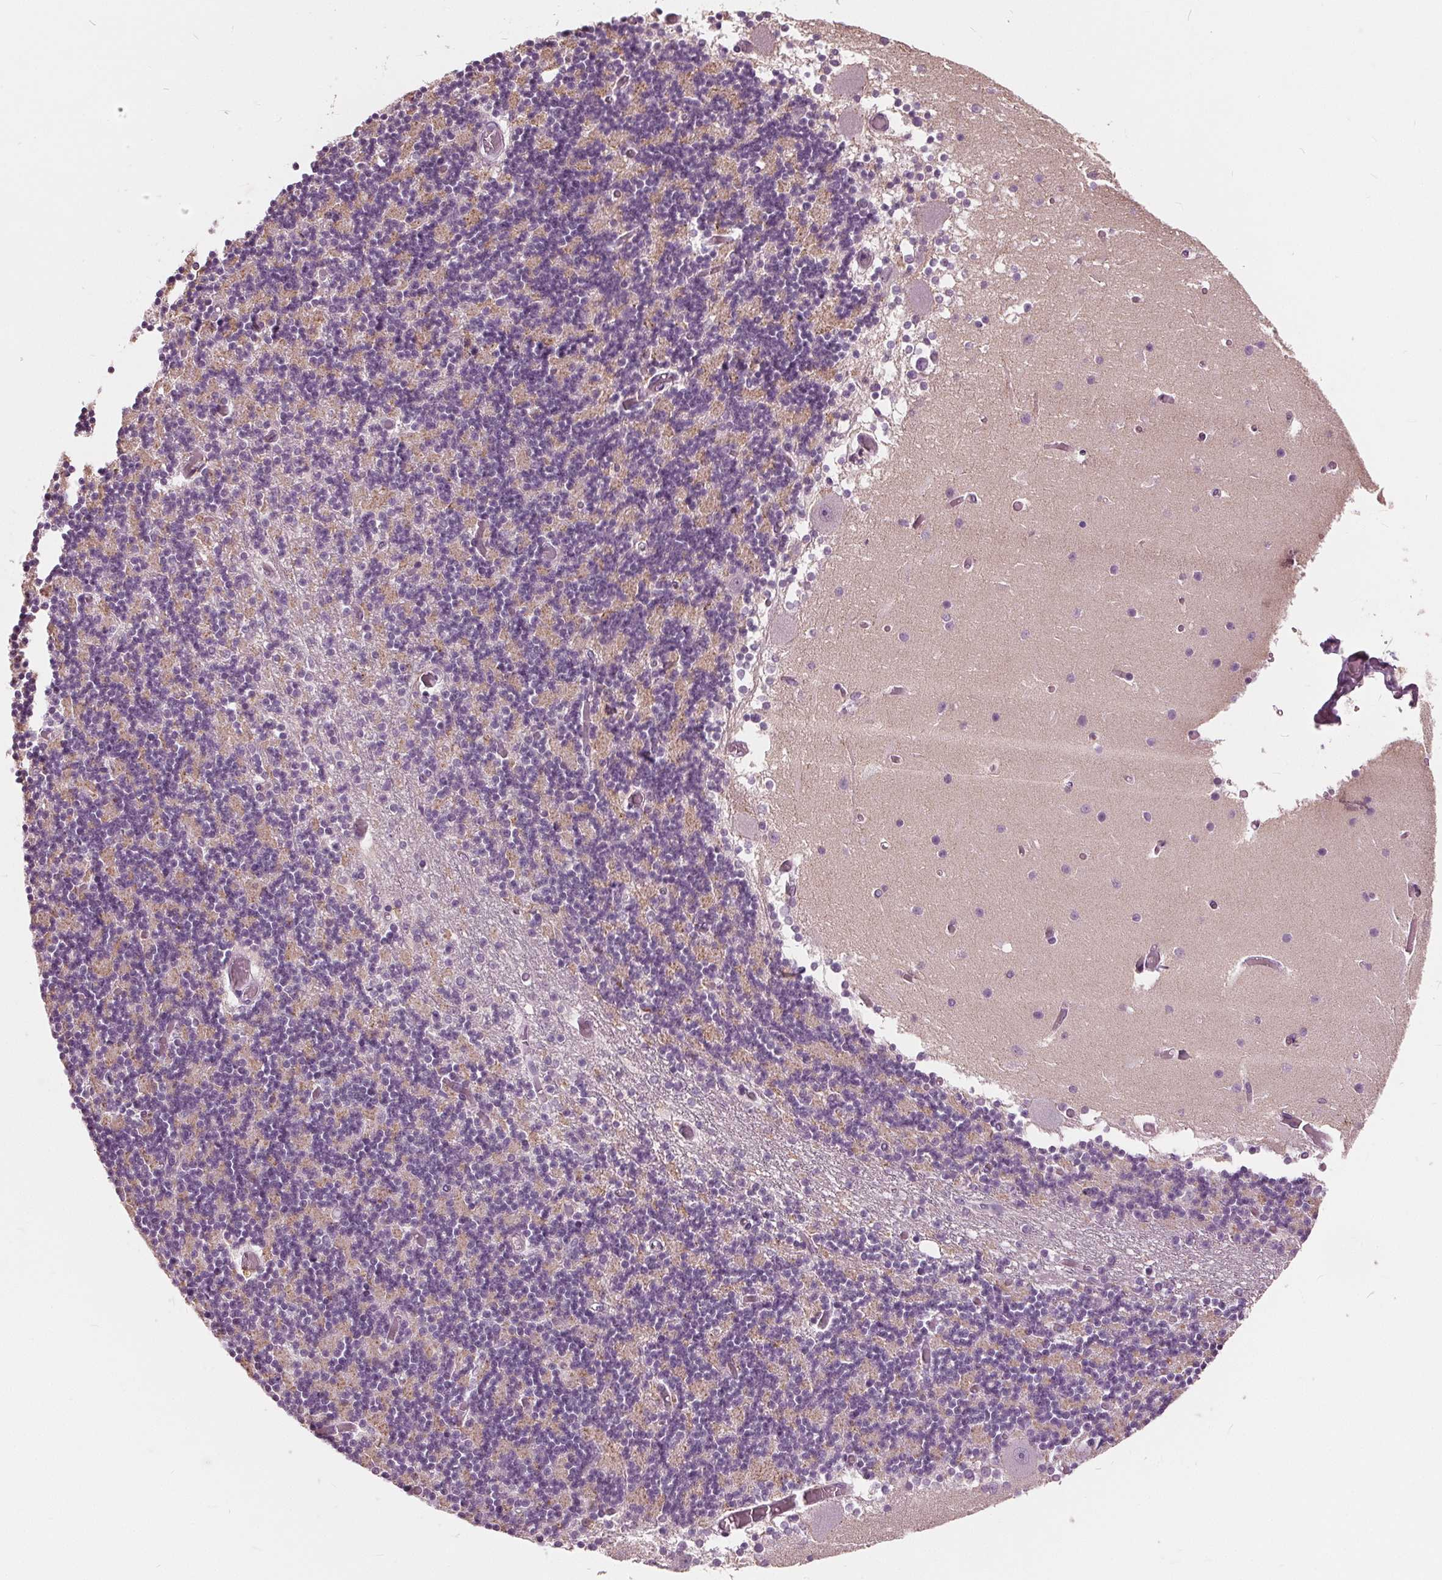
{"staining": {"intensity": "negative", "quantity": "none", "location": "none"}, "tissue": "cerebellum", "cell_type": "Cells in granular layer", "image_type": "normal", "snomed": [{"axis": "morphology", "description": "Normal tissue, NOS"}, {"axis": "topography", "description": "Cerebellum"}], "caption": "High power microscopy histopathology image of an IHC photomicrograph of benign cerebellum, revealing no significant positivity in cells in granular layer.", "gene": "TKFC", "patient": {"sex": "female", "age": 28}}